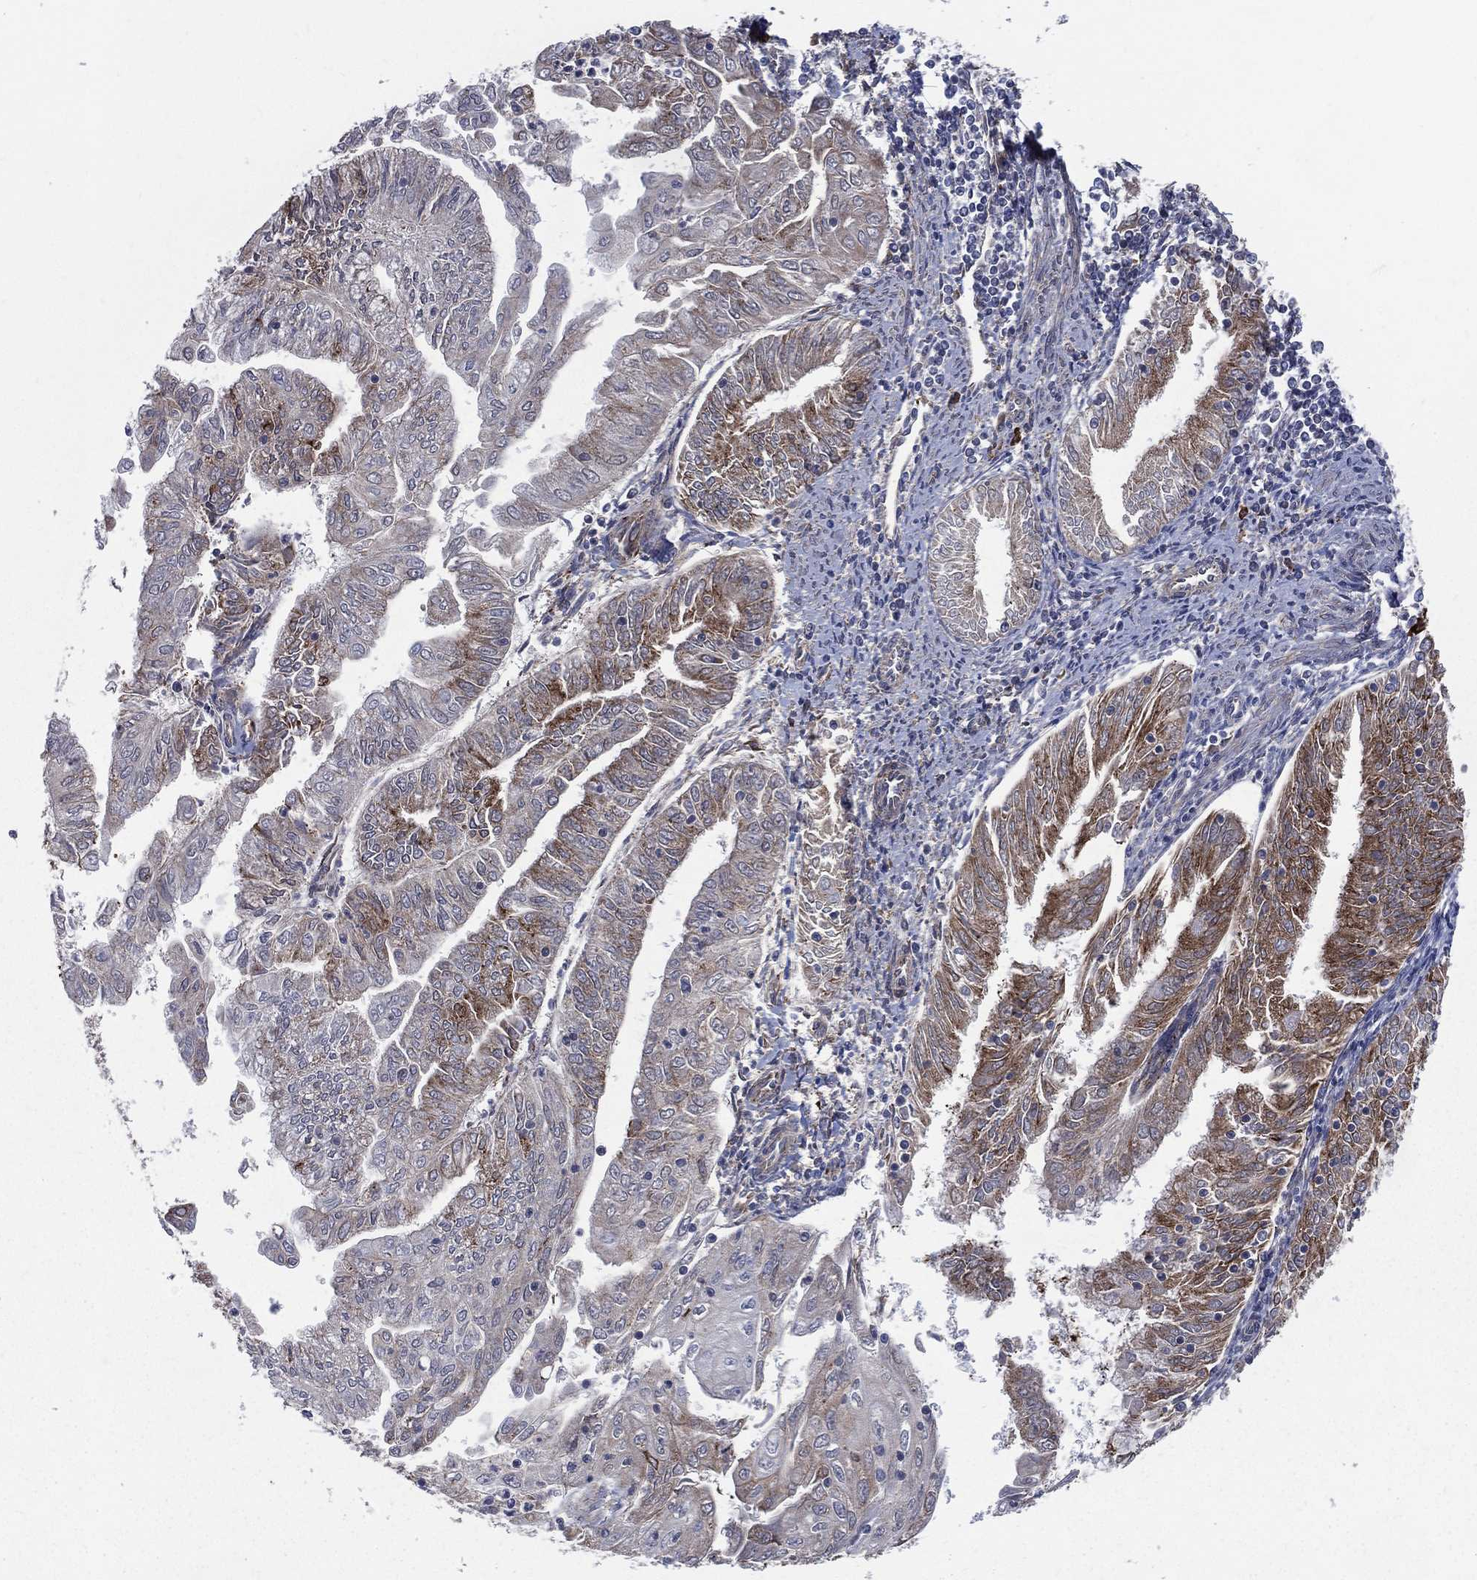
{"staining": {"intensity": "strong", "quantity": "<25%", "location": "cytoplasmic/membranous"}, "tissue": "endometrial cancer", "cell_type": "Tumor cells", "image_type": "cancer", "snomed": [{"axis": "morphology", "description": "Adenocarcinoma, NOS"}, {"axis": "topography", "description": "Endometrium"}], "caption": "A photomicrograph of human endometrial cancer (adenocarcinoma) stained for a protein reveals strong cytoplasmic/membranous brown staining in tumor cells. The protein of interest is stained brown, and the nuclei are stained in blue (DAB IHC with brightfield microscopy, high magnification).", "gene": "CCDC159", "patient": {"sex": "female", "age": 56}}